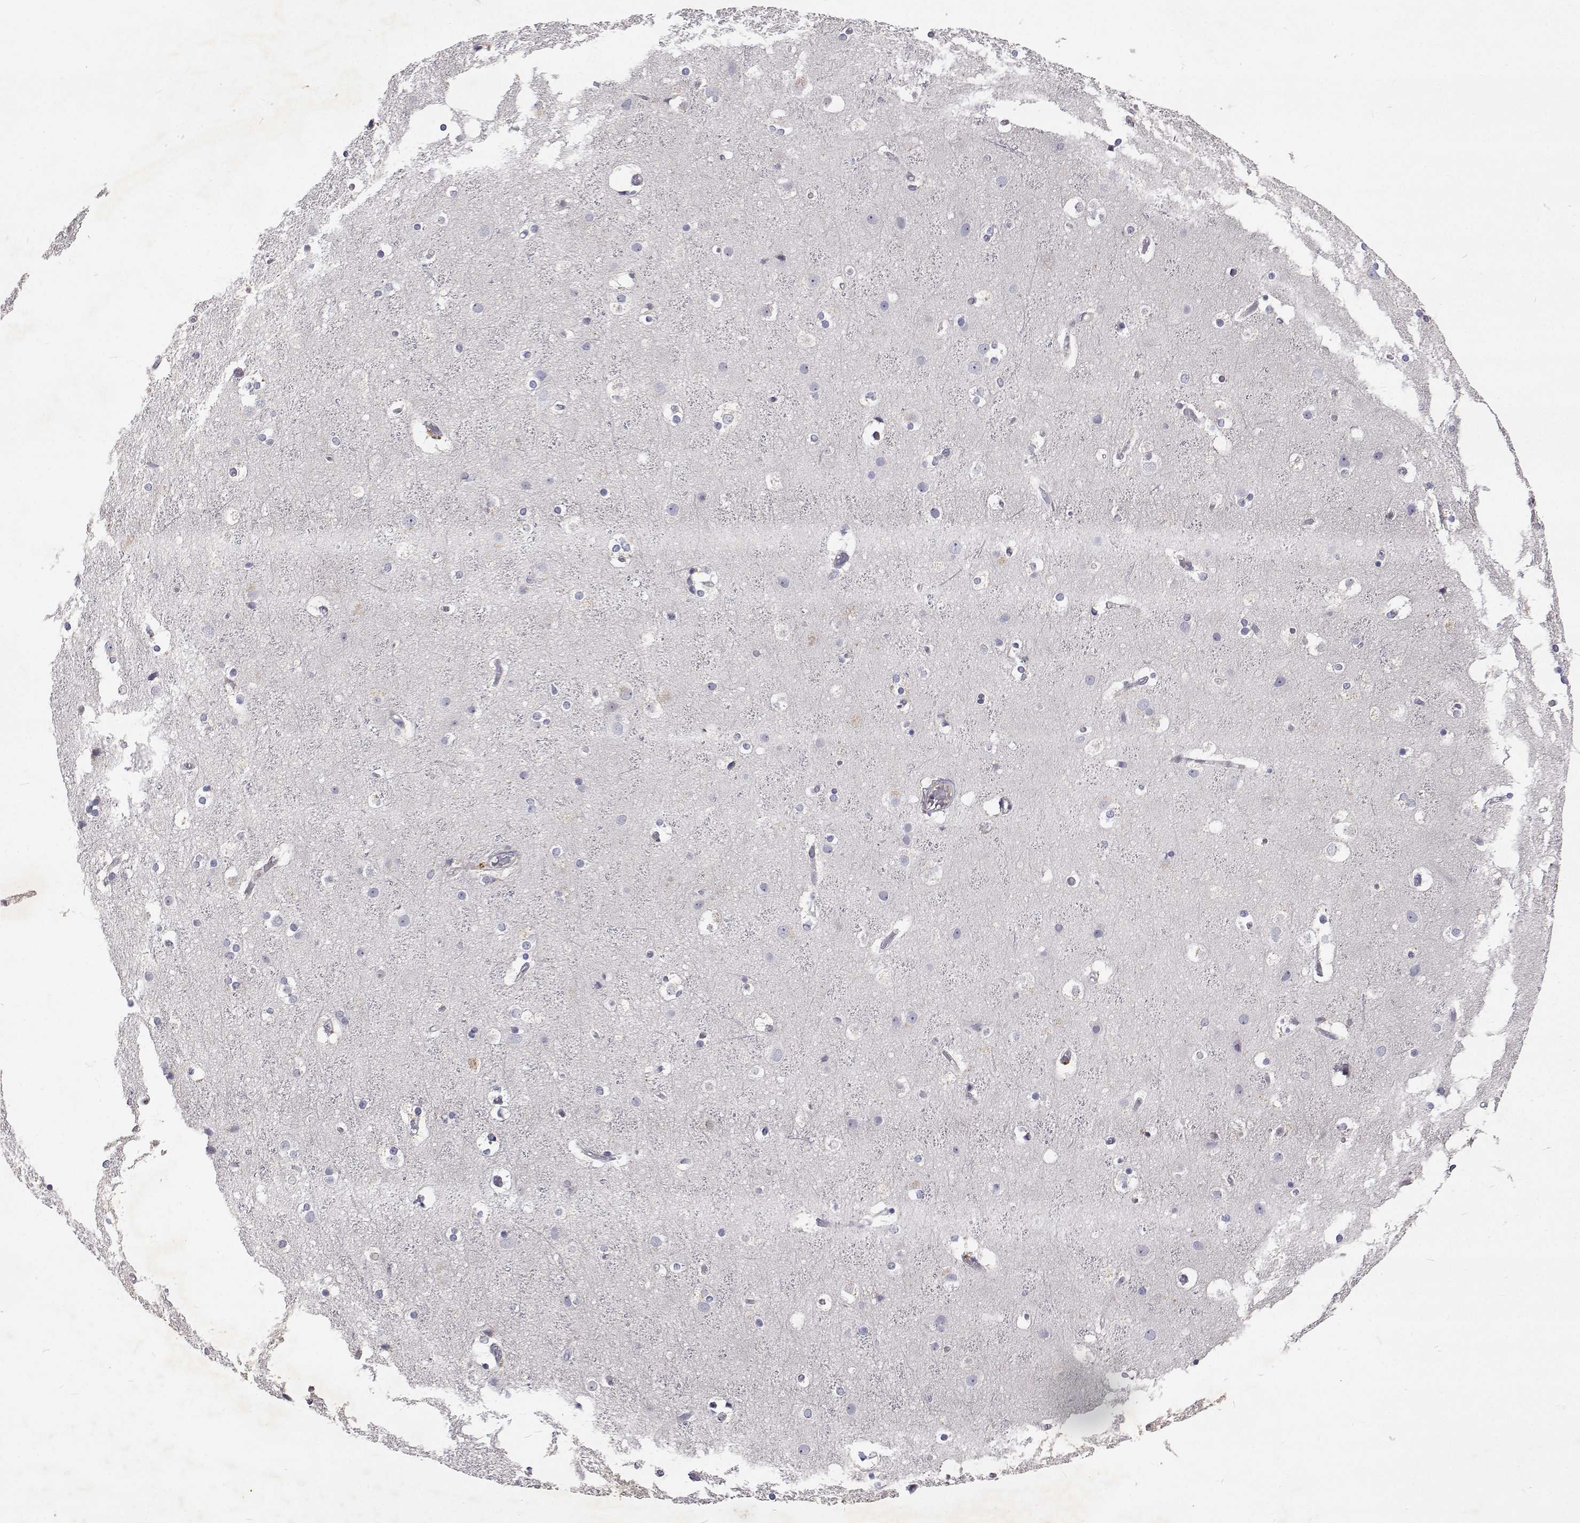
{"staining": {"intensity": "negative", "quantity": "none", "location": "none"}, "tissue": "cerebral cortex", "cell_type": "Endothelial cells", "image_type": "normal", "snomed": [{"axis": "morphology", "description": "Normal tissue, NOS"}, {"axis": "topography", "description": "Cerebral cortex"}], "caption": "Immunohistochemistry histopathology image of benign cerebral cortex: human cerebral cortex stained with DAB (3,3'-diaminobenzidine) shows no significant protein positivity in endothelial cells.", "gene": "TRIM60", "patient": {"sex": "female", "age": 52}}